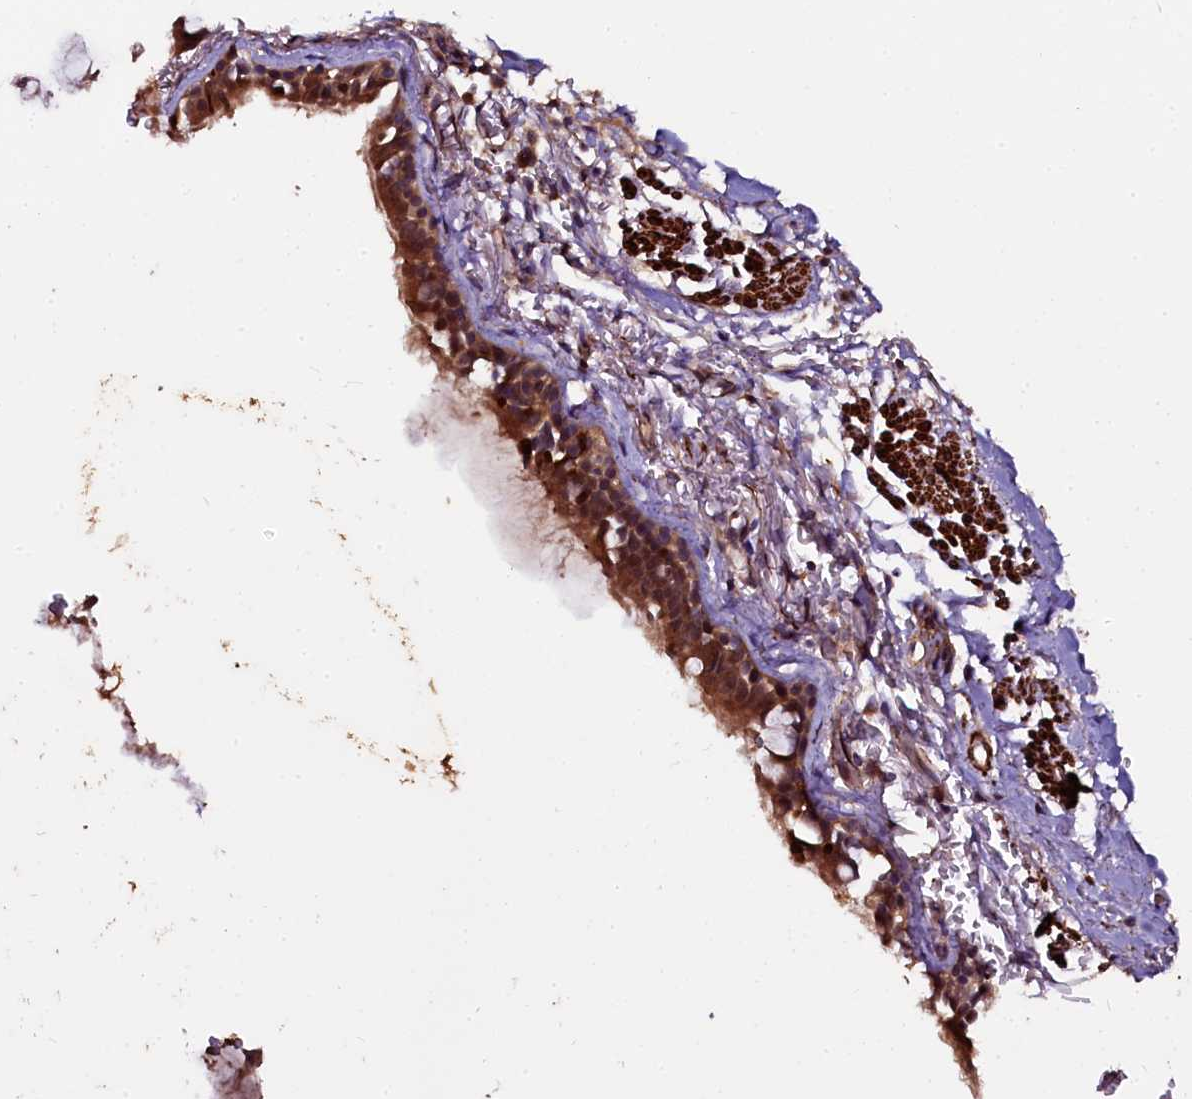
{"staining": {"intensity": "strong", "quantity": ">75%", "location": "cytoplasmic/membranous,nuclear"}, "tissue": "bronchus", "cell_type": "Respiratory epithelial cells", "image_type": "normal", "snomed": [{"axis": "morphology", "description": "Normal tissue, NOS"}, {"axis": "topography", "description": "Cartilage tissue"}], "caption": "Immunohistochemistry histopathology image of unremarkable bronchus stained for a protein (brown), which displays high levels of strong cytoplasmic/membranous,nuclear positivity in approximately >75% of respiratory epithelial cells.", "gene": "N4BP1", "patient": {"sex": "male", "age": 63}}